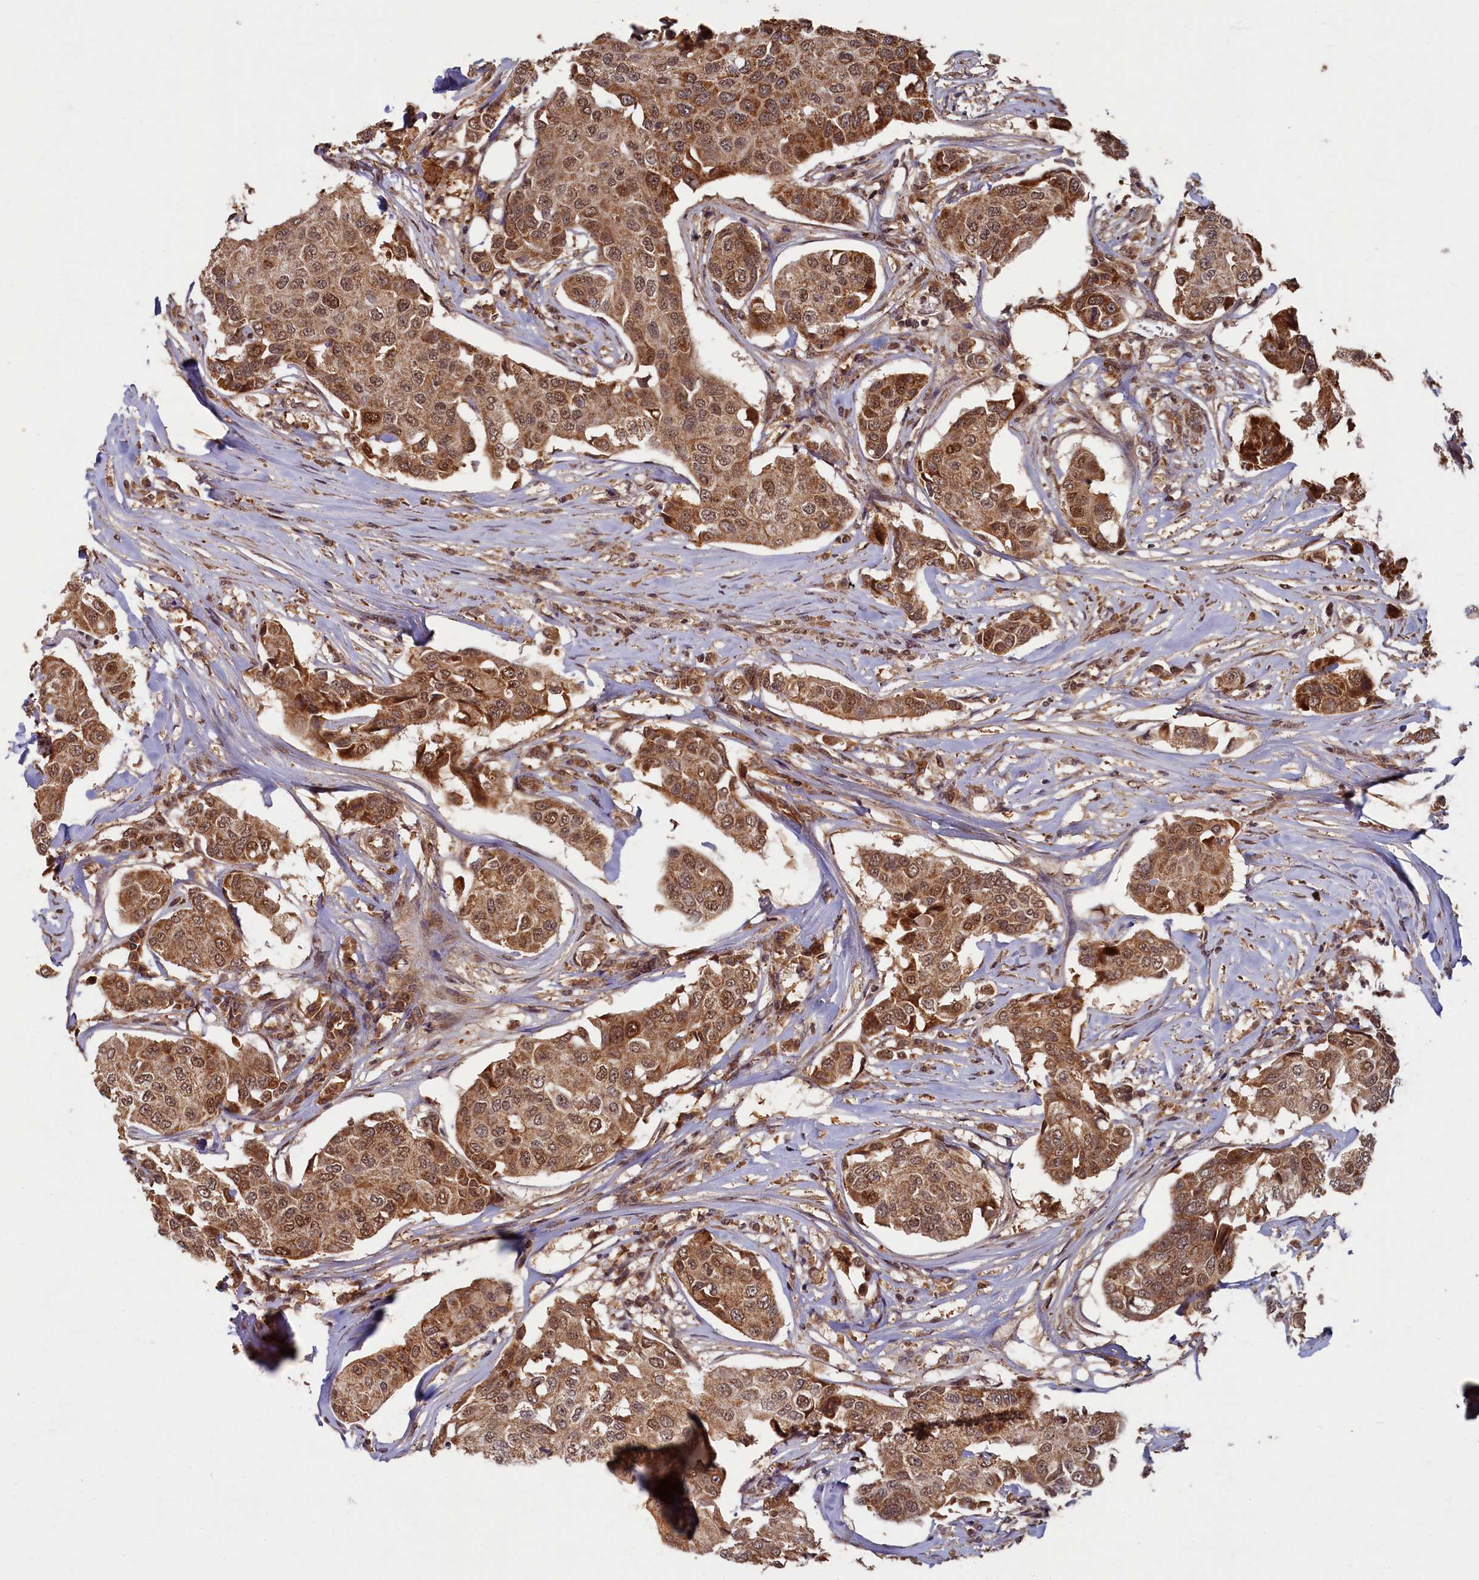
{"staining": {"intensity": "moderate", "quantity": ">75%", "location": "cytoplasmic/membranous,nuclear"}, "tissue": "breast cancer", "cell_type": "Tumor cells", "image_type": "cancer", "snomed": [{"axis": "morphology", "description": "Duct carcinoma"}, {"axis": "topography", "description": "Breast"}], "caption": "Breast invasive ductal carcinoma stained with DAB IHC exhibits medium levels of moderate cytoplasmic/membranous and nuclear expression in approximately >75% of tumor cells.", "gene": "BRCA1", "patient": {"sex": "female", "age": 80}}